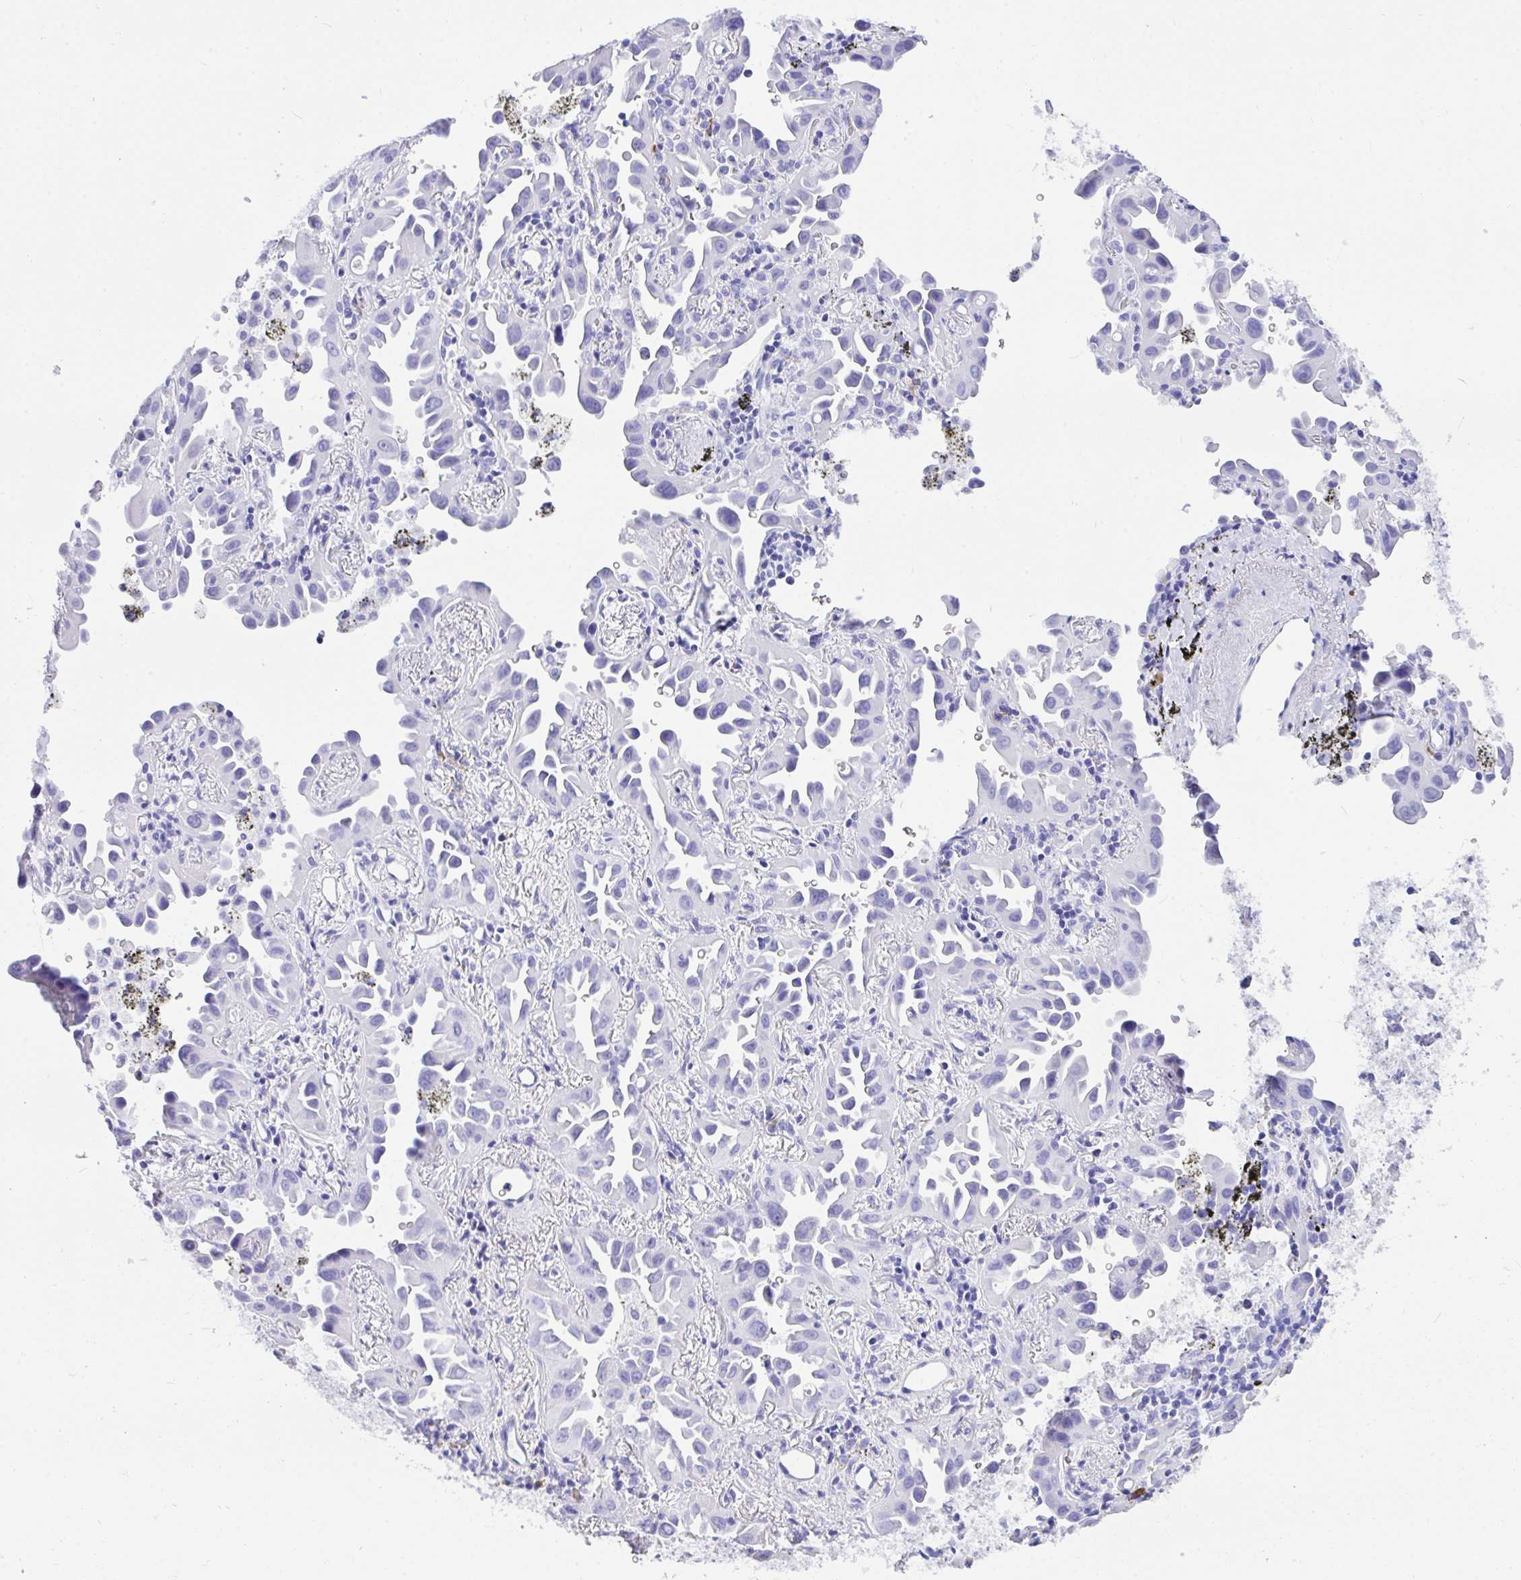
{"staining": {"intensity": "negative", "quantity": "none", "location": "none"}, "tissue": "lung cancer", "cell_type": "Tumor cells", "image_type": "cancer", "snomed": [{"axis": "morphology", "description": "Adenocarcinoma, NOS"}, {"axis": "topography", "description": "Lung"}], "caption": "Tumor cells are negative for protein expression in human adenocarcinoma (lung). (DAB IHC visualized using brightfield microscopy, high magnification).", "gene": "BEST4", "patient": {"sex": "male", "age": 68}}